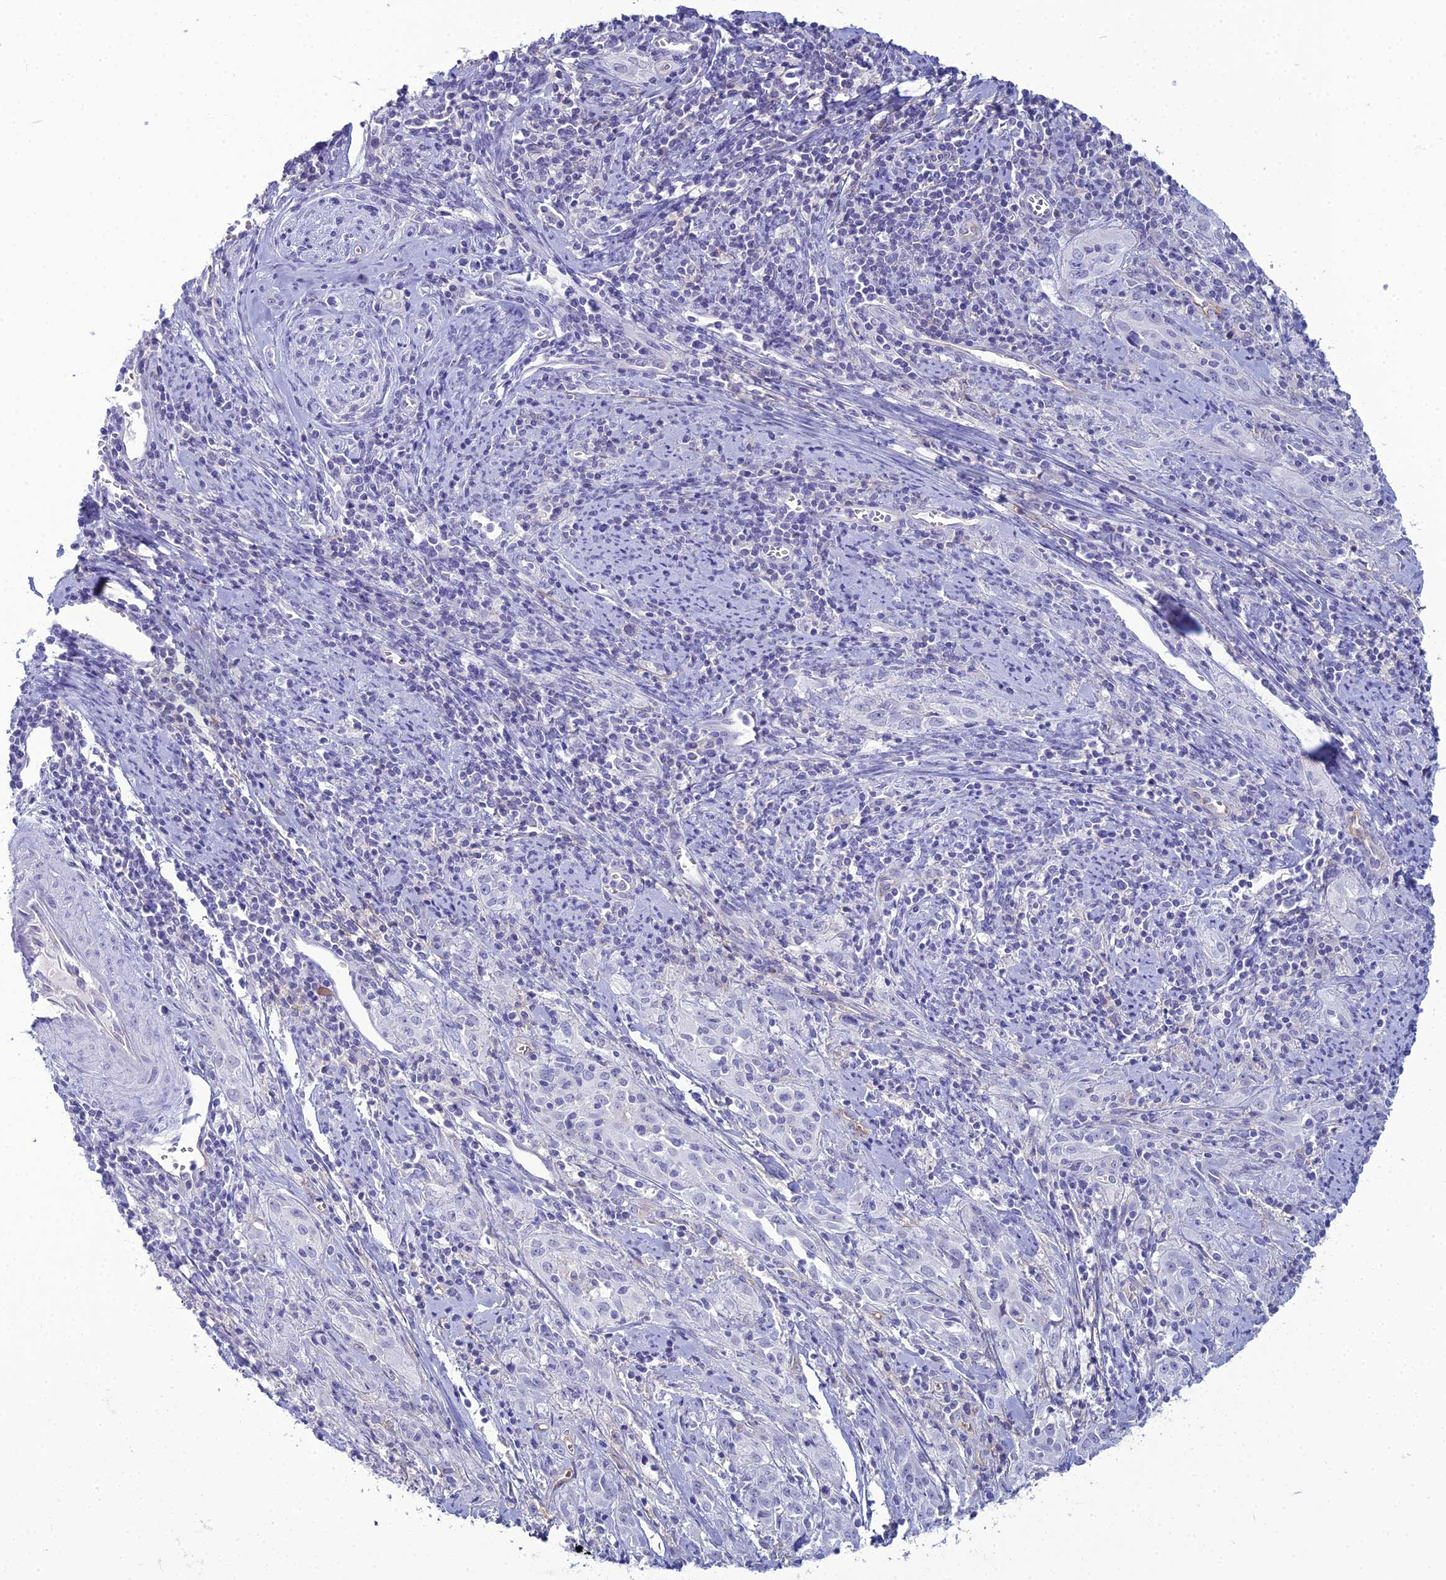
{"staining": {"intensity": "negative", "quantity": "none", "location": "none"}, "tissue": "cervical cancer", "cell_type": "Tumor cells", "image_type": "cancer", "snomed": [{"axis": "morphology", "description": "Squamous cell carcinoma, NOS"}, {"axis": "topography", "description": "Cervix"}], "caption": "Cervical squamous cell carcinoma stained for a protein using immunohistochemistry (IHC) exhibits no expression tumor cells.", "gene": "ACE", "patient": {"sex": "female", "age": 57}}